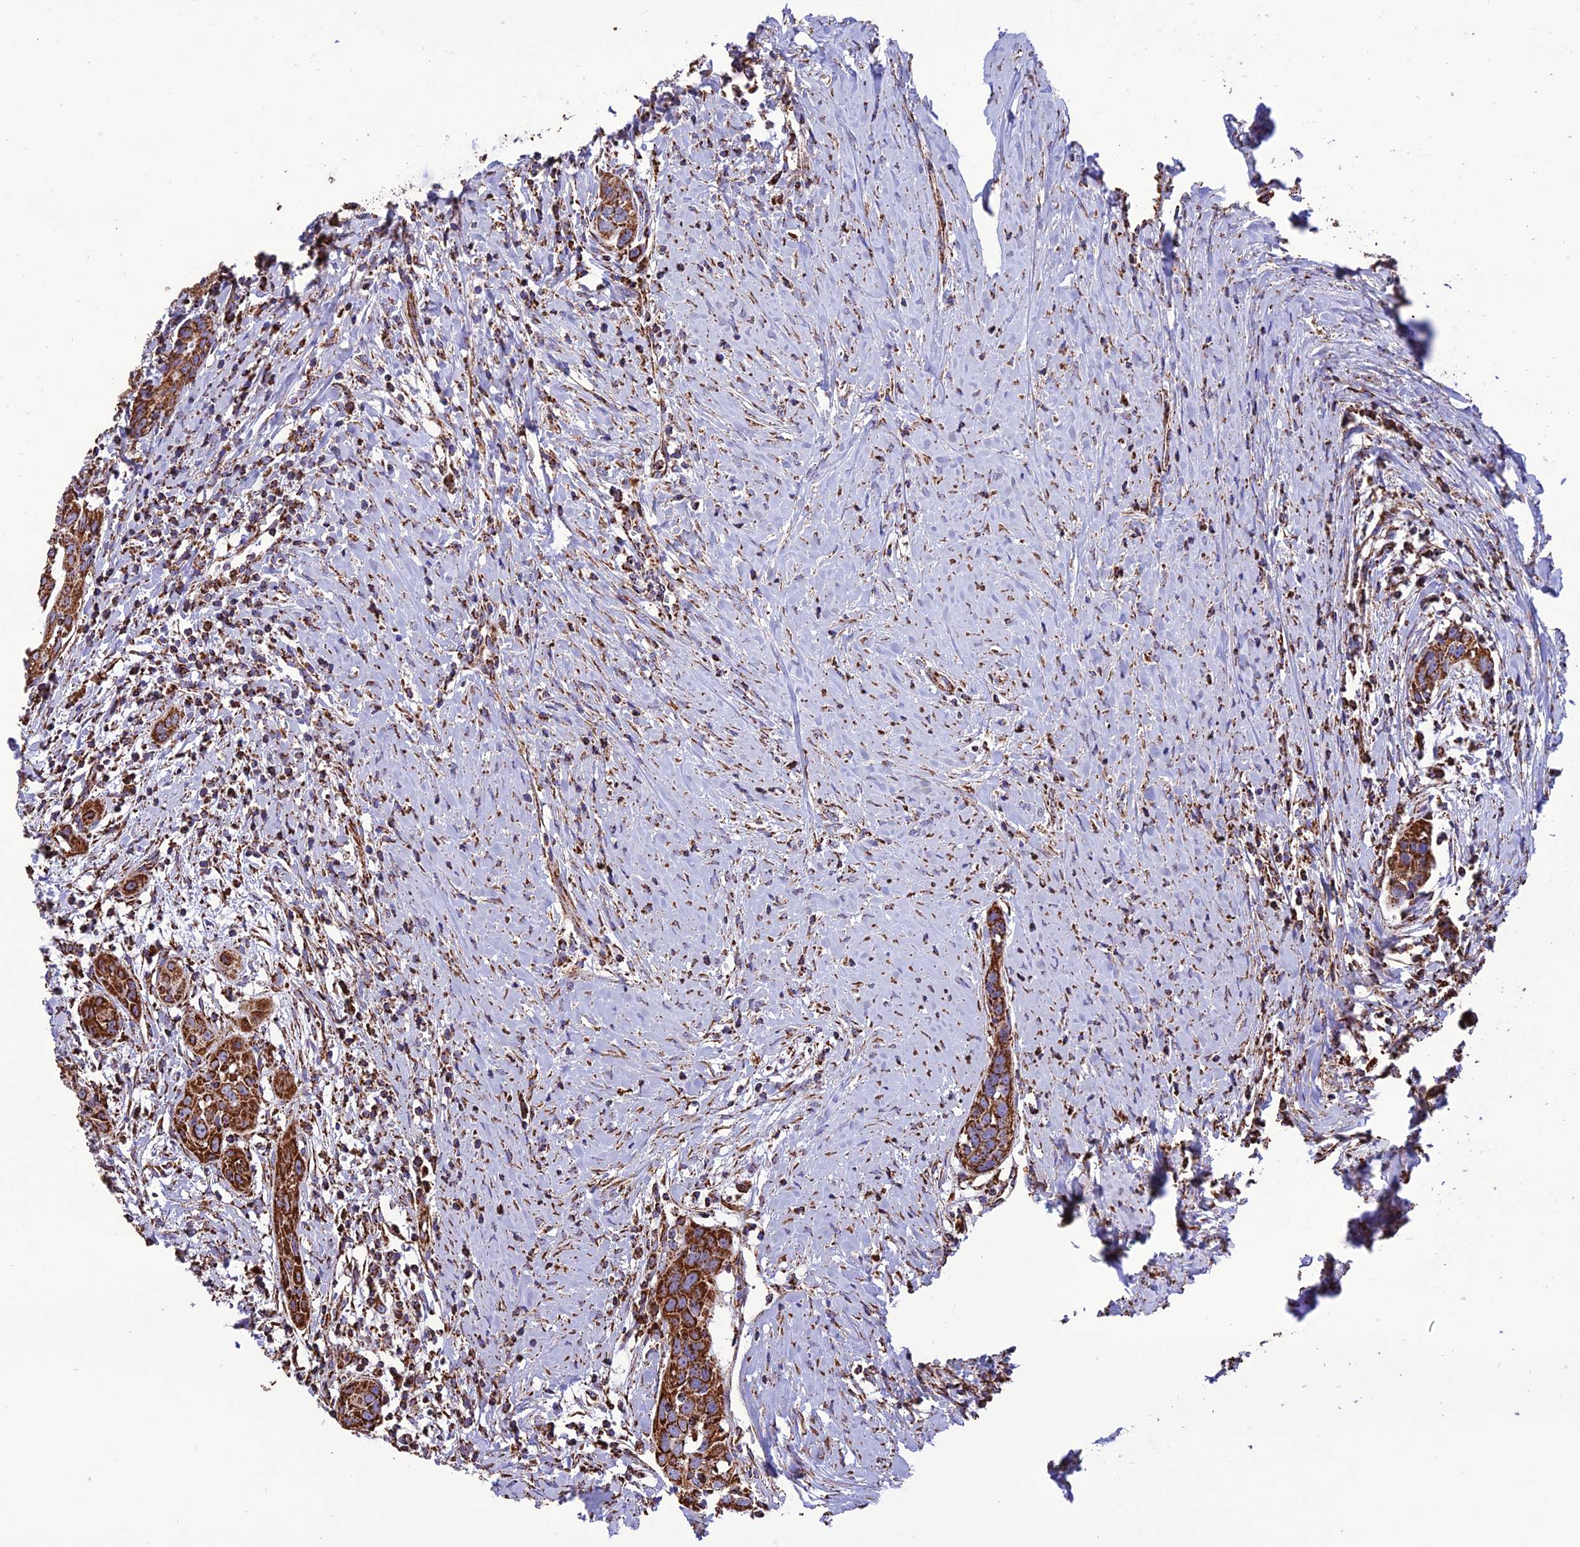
{"staining": {"intensity": "strong", "quantity": ">75%", "location": "cytoplasmic/membranous"}, "tissue": "head and neck cancer", "cell_type": "Tumor cells", "image_type": "cancer", "snomed": [{"axis": "morphology", "description": "Squamous cell carcinoma, NOS"}, {"axis": "topography", "description": "Oral tissue"}, {"axis": "topography", "description": "Head-Neck"}], "caption": "Strong cytoplasmic/membranous staining for a protein is present in approximately >75% of tumor cells of head and neck squamous cell carcinoma using immunohistochemistry (IHC).", "gene": "NDUFAF1", "patient": {"sex": "female", "age": 50}}